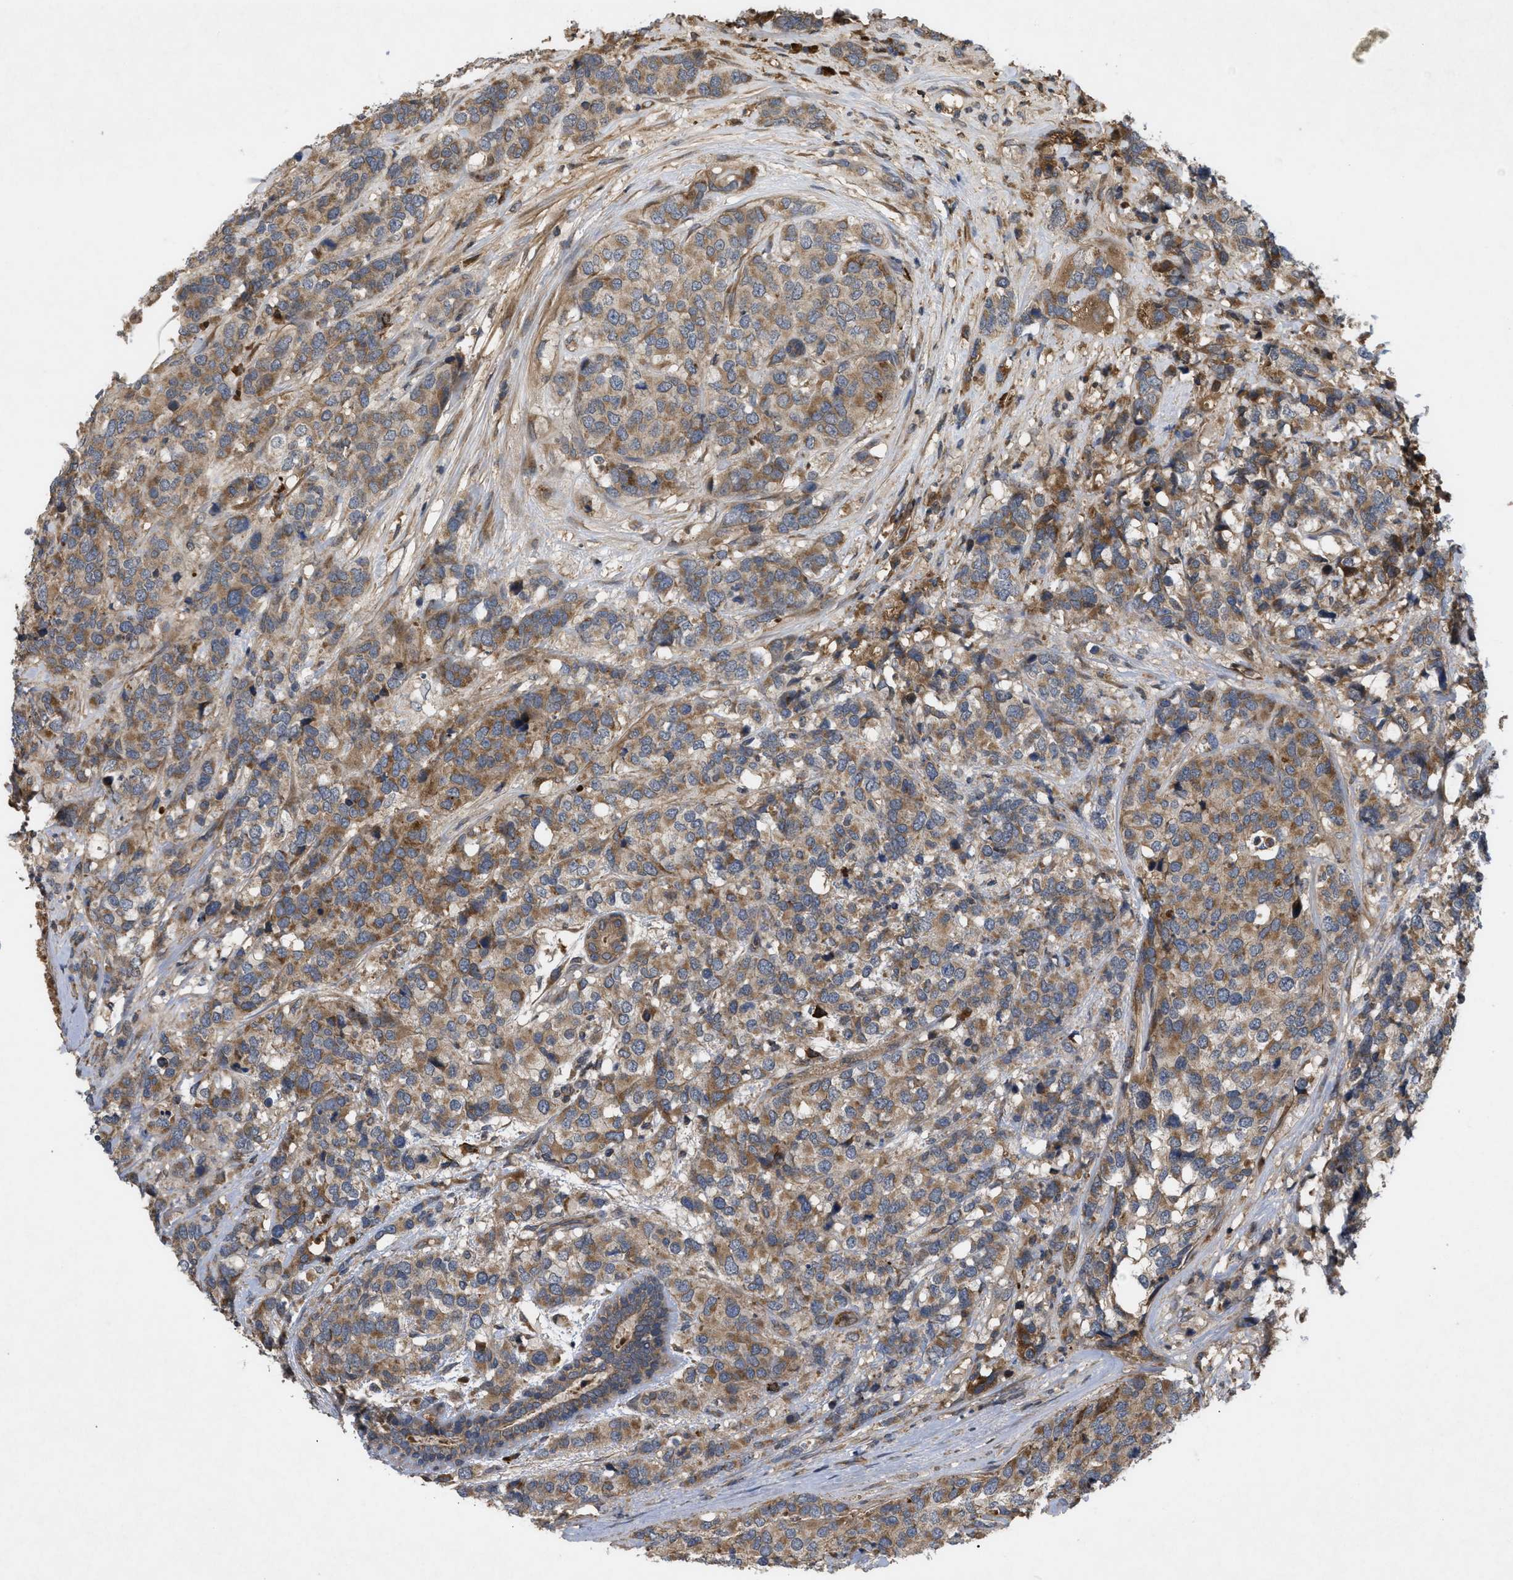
{"staining": {"intensity": "moderate", "quantity": ">75%", "location": "cytoplasmic/membranous"}, "tissue": "breast cancer", "cell_type": "Tumor cells", "image_type": "cancer", "snomed": [{"axis": "morphology", "description": "Lobular carcinoma"}, {"axis": "topography", "description": "Breast"}], "caption": "Immunohistochemistry (IHC) of breast cancer (lobular carcinoma) reveals medium levels of moderate cytoplasmic/membranous expression in about >75% of tumor cells.", "gene": "RAB2A", "patient": {"sex": "female", "age": 59}}